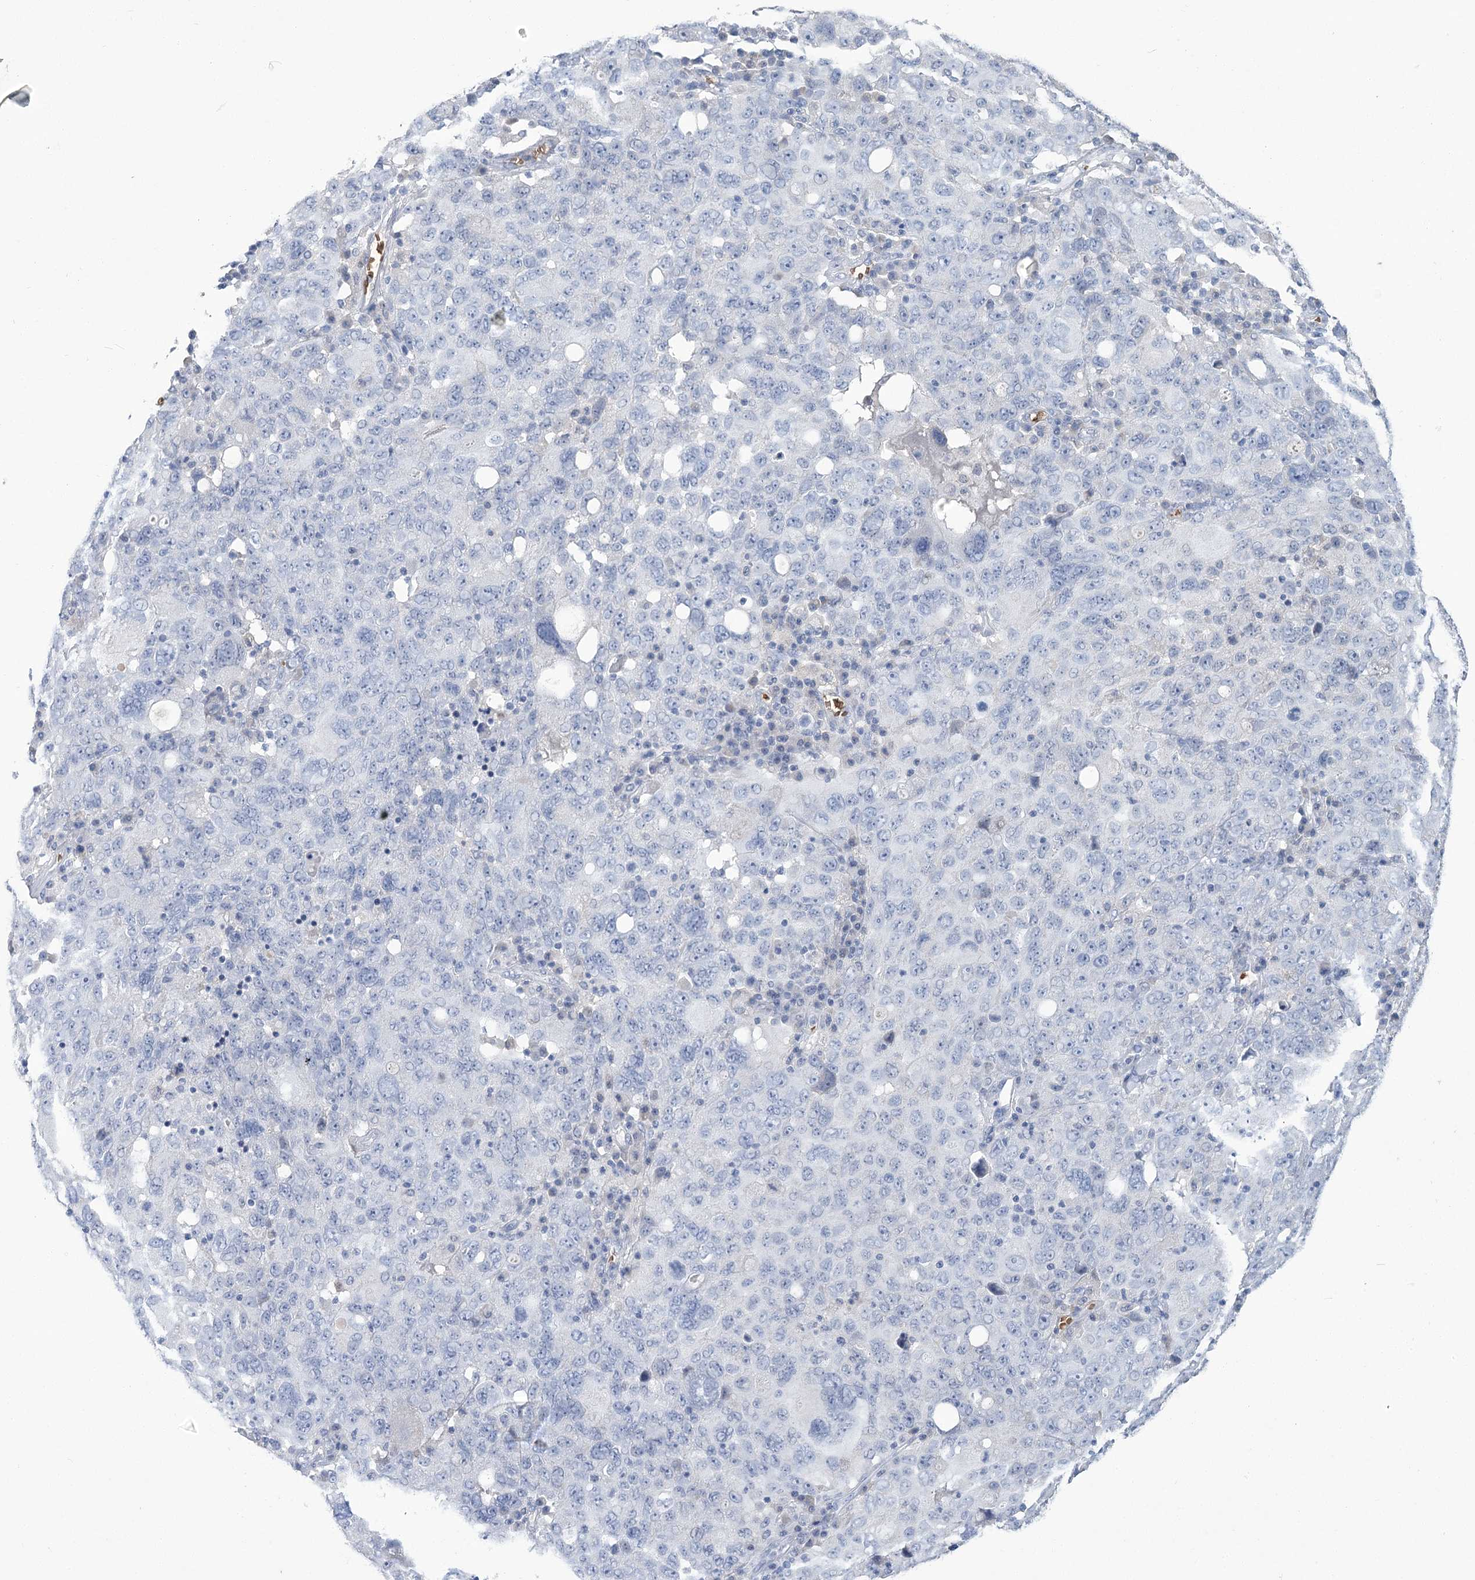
{"staining": {"intensity": "negative", "quantity": "none", "location": "none"}, "tissue": "ovarian cancer", "cell_type": "Tumor cells", "image_type": "cancer", "snomed": [{"axis": "morphology", "description": "Carcinoma, endometroid"}, {"axis": "topography", "description": "Ovary"}], "caption": "The immunohistochemistry micrograph has no significant positivity in tumor cells of ovarian cancer tissue. Nuclei are stained in blue.", "gene": "HBA1", "patient": {"sex": "female", "age": 62}}